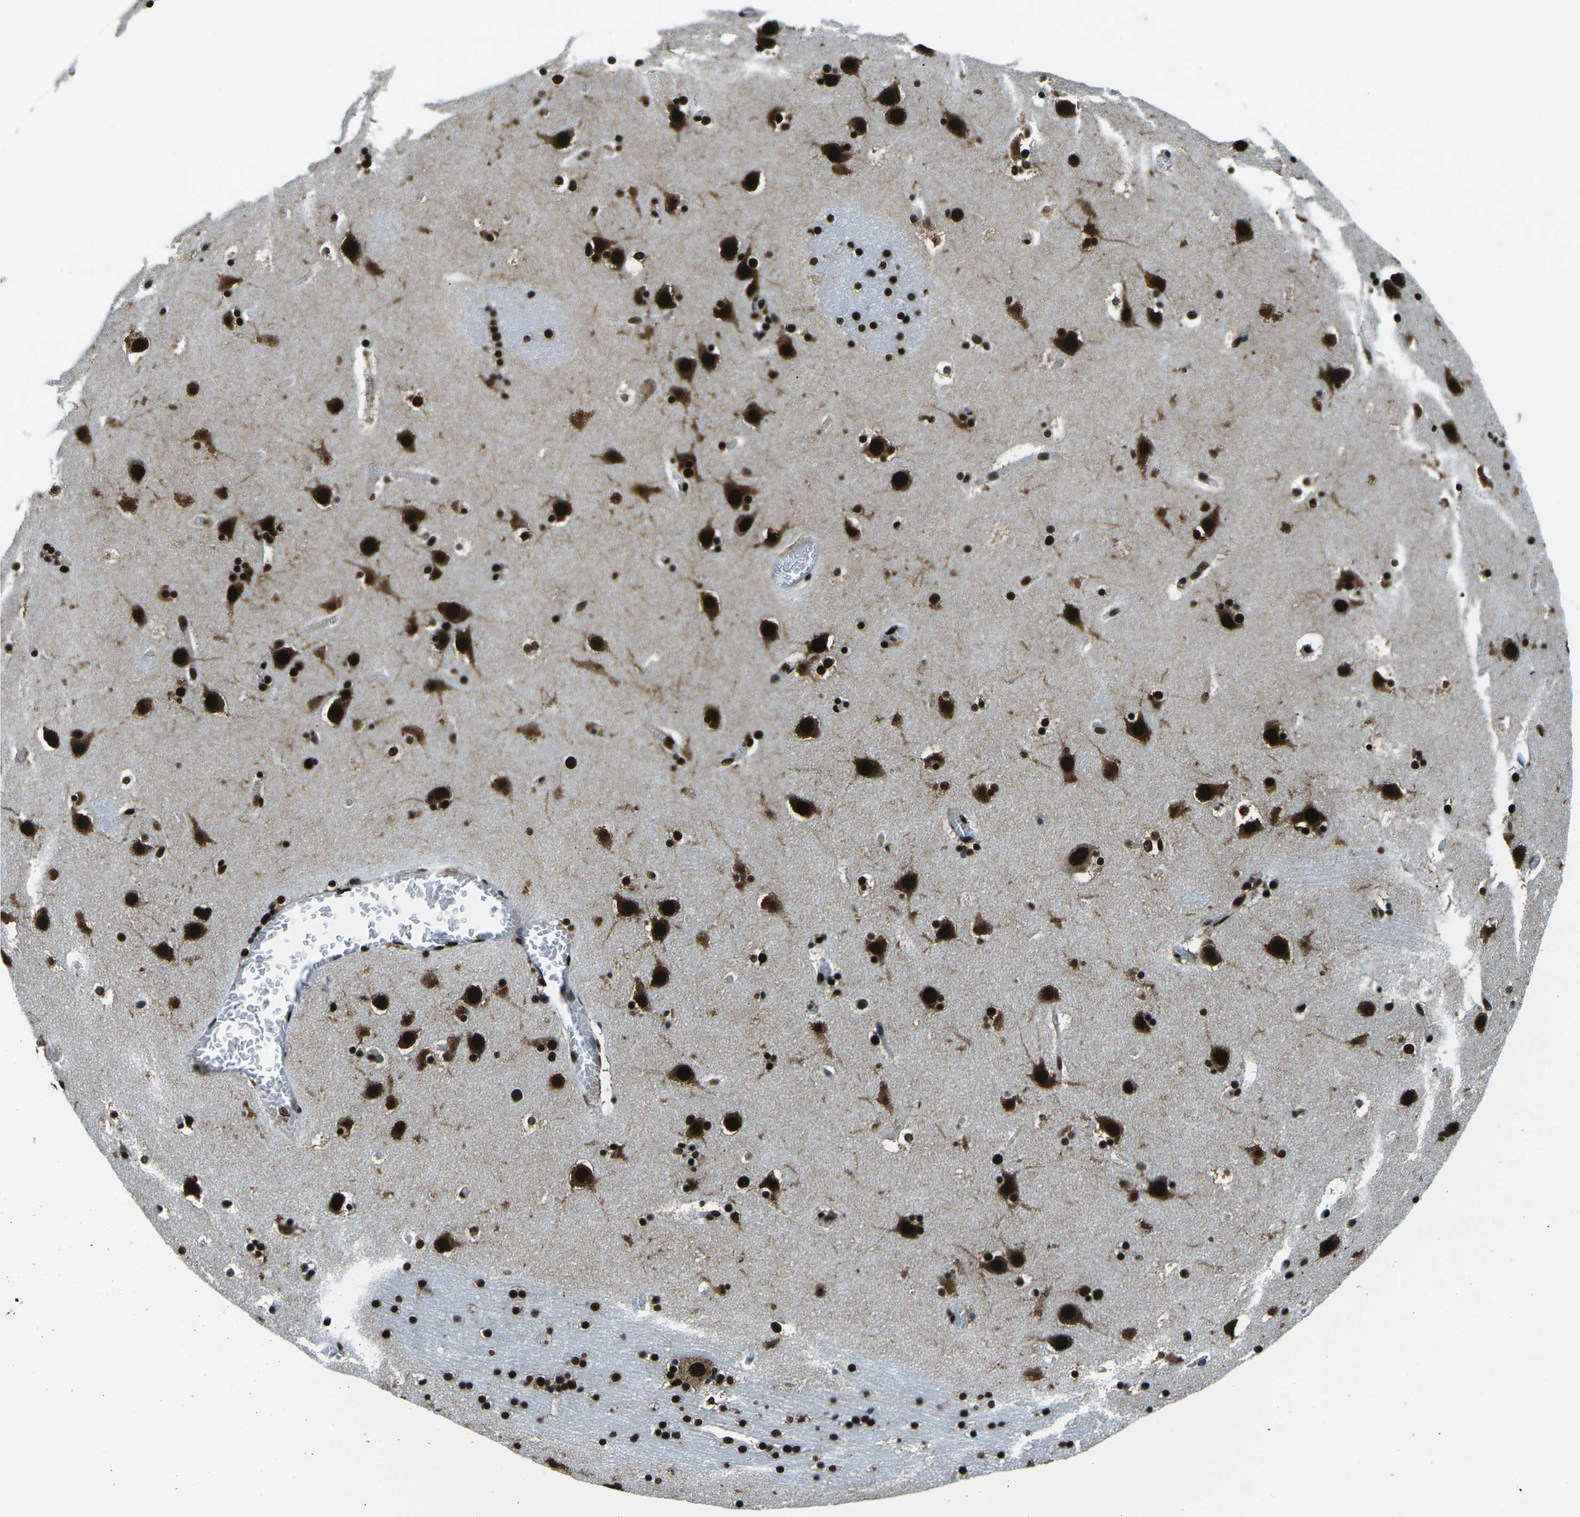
{"staining": {"intensity": "strong", "quantity": ">75%", "location": "nuclear"}, "tissue": "caudate", "cell_type": "Glial cells", "image_type": "normal", "snomed": [{"axis": "morphology", "description": "Normal tissue, NOS"}, {"axis": "topography", "description": "Lateral ventricle wall"}], "caption": "High-power microscopy captured an IHC image of benign caudate, revealing strong nuclear staining in about >75% of glial cells.", "gene": "HNRNPL", "patient": {"sex": "male", "age": 45}}